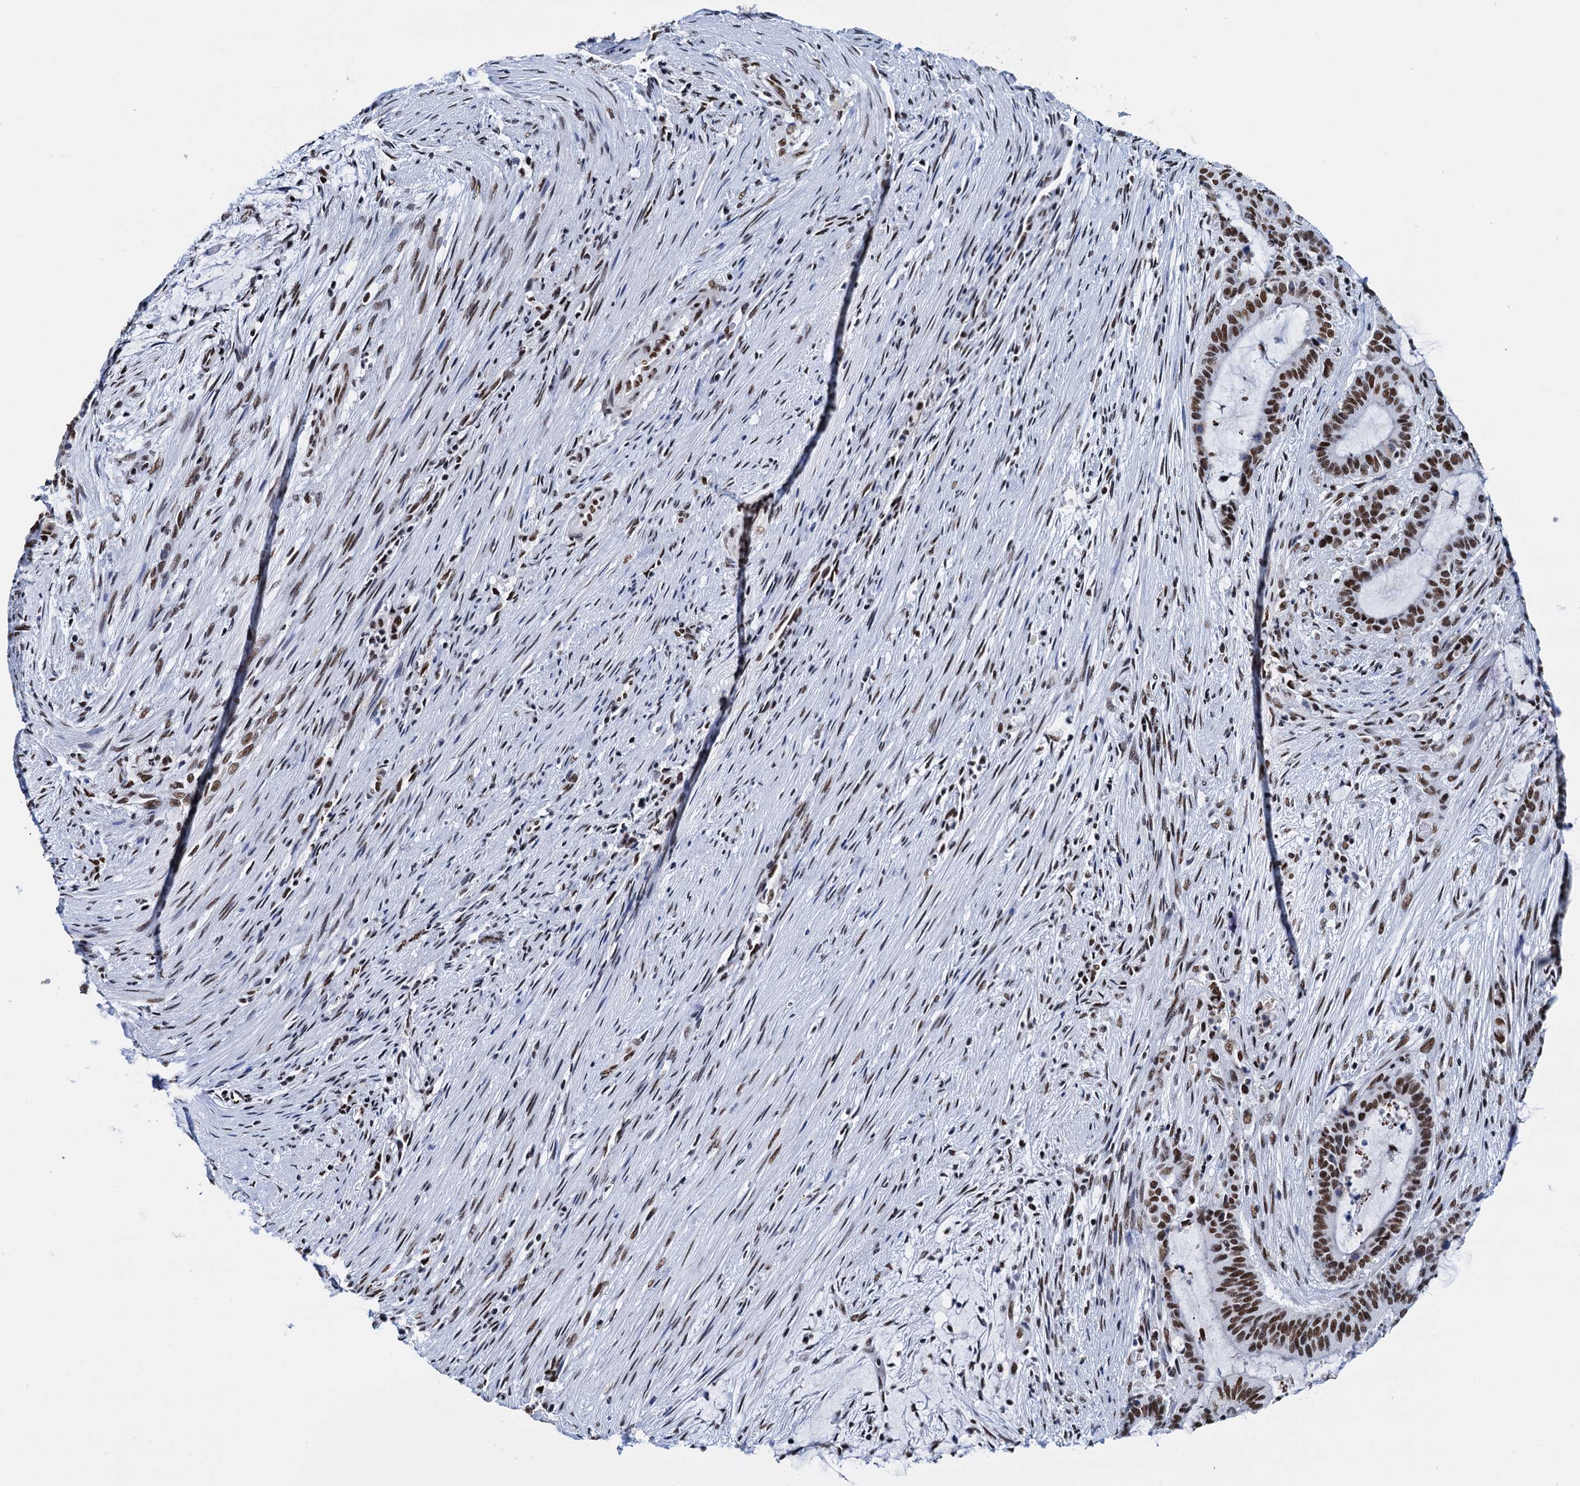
{"staining": {"intensity": "strong", "quantity": ">75%", "location": "nuclear"}, "tissue": "liver cancer", "cell_type": "Tumor cells", "image_type": "cancer", "snomed": [{"axis": "morphology", "description": "Normal tissue, NOS"}, {"axis": "morphology", "description": "Cholangiocarcinoma"}, {"axis": "topography", "description": "Liver"}, {"axis": "topography", "description": "Peripheral nerve tissue"}], "caption": "Immunohistochemical staining of human liver cancer (cholangiocarcinoma) exhibits strong nuclear protein positivity in about >75% of tumor cells. Using DAB (brown) and hematoxylin (blue) stains, captured at high magnification using brightfield microscopy.", "gene": "SLTM", "patient": {"sex": "female", "age": 73}}